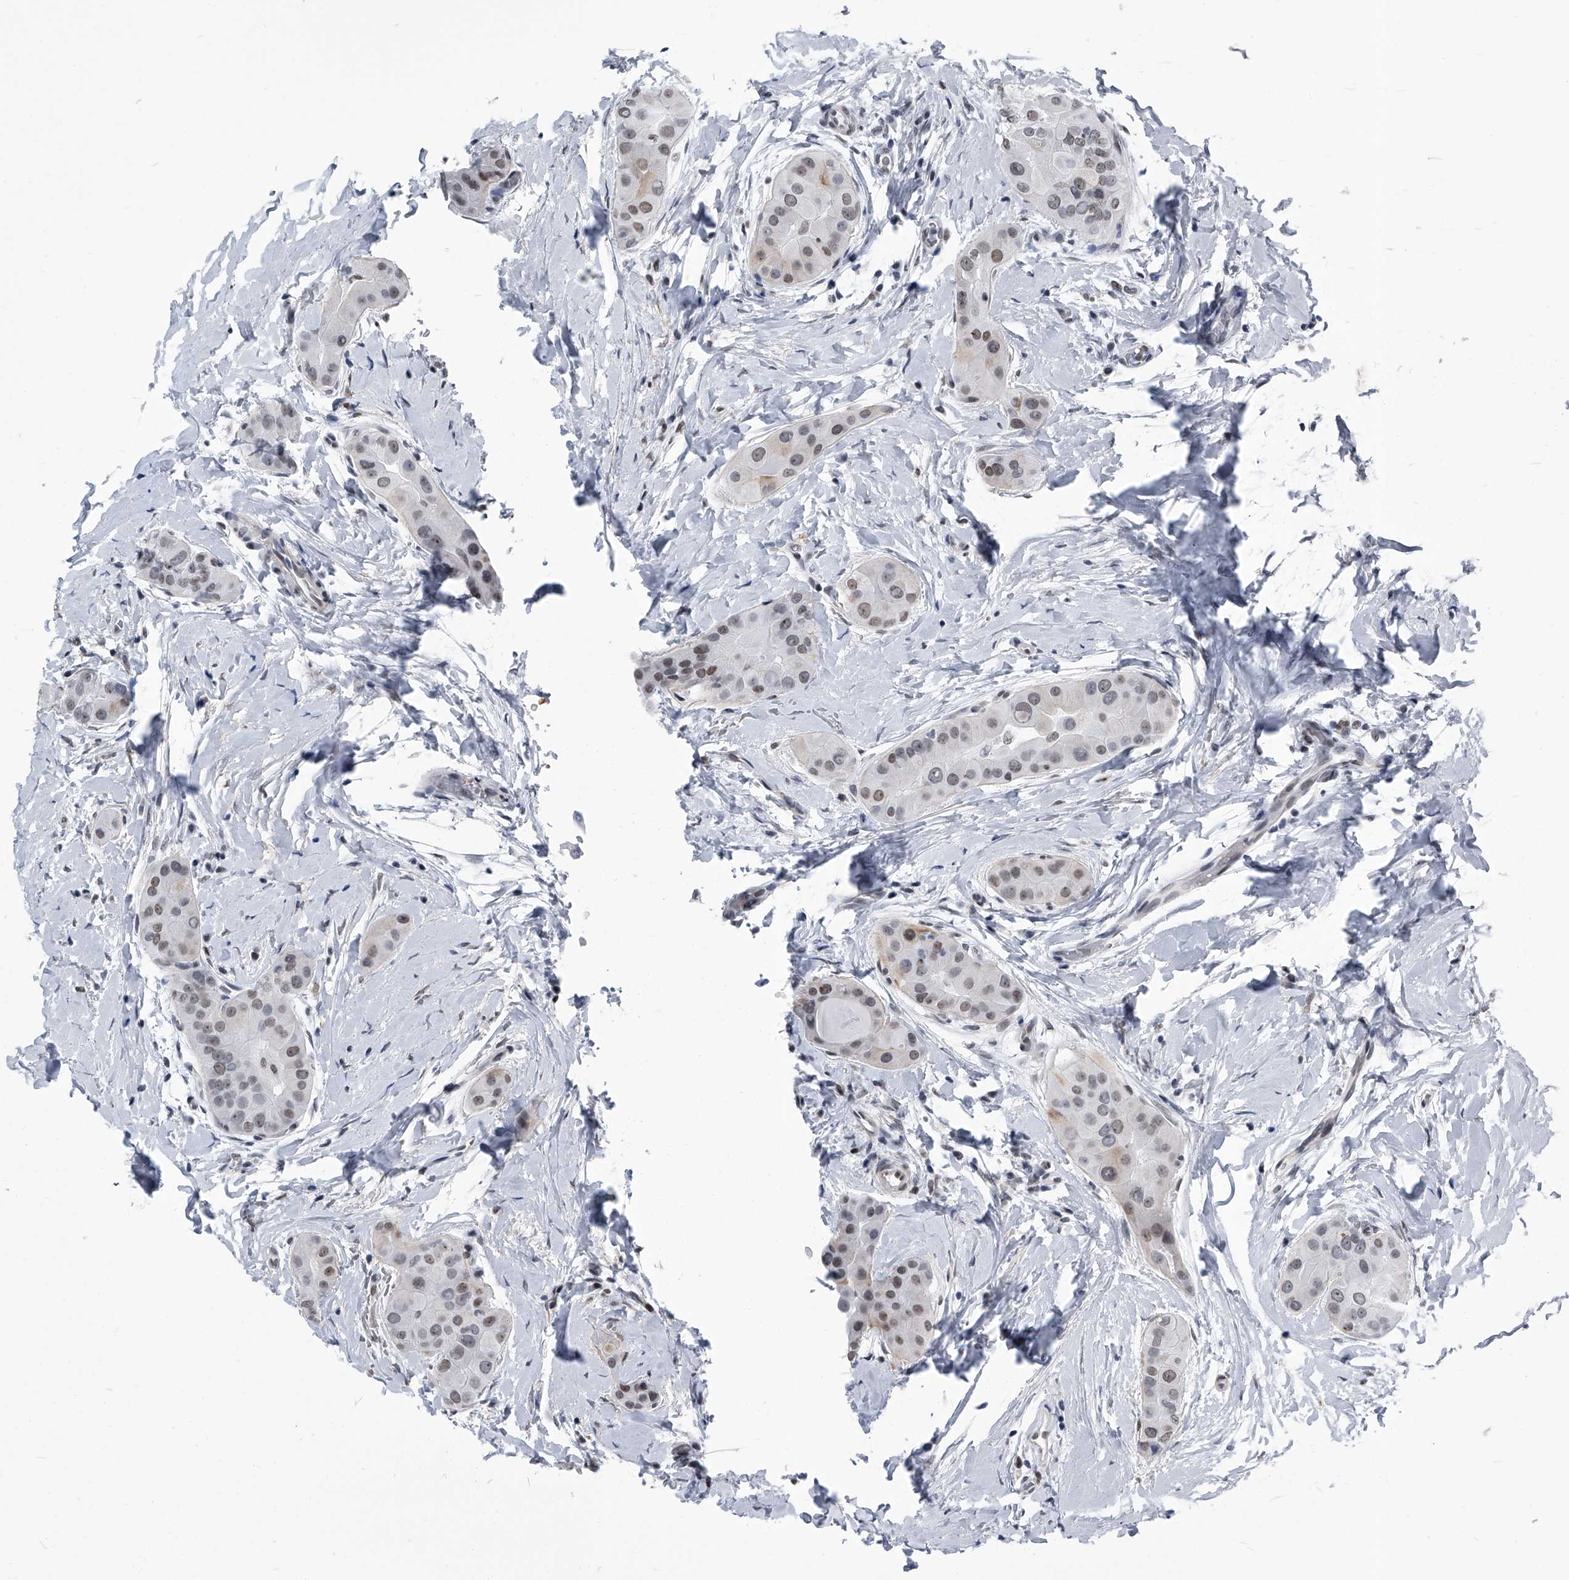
{"staining": {"intensity": "weak", "quantity": ">75%", "location": "nuclear"}, "tissue": "thyroid cancer", "cell_type": "Tumor cells", "image_type": "cancer", "snomed": [{"axis": "morphology", "description": "Papillary adenocarcinoma, NOS"}, {"axis": "topography", "description": "Thyroid gland"}], "caption": "Immunohistochemistry (DAB (3,3'-diaminobenzidine)) staining of thyroid cancer shows weak nuclear protein staining in approximately >75% of tumor cells.", "gene": "SIM2", "patient": {"sex": "male", "age": 33}}